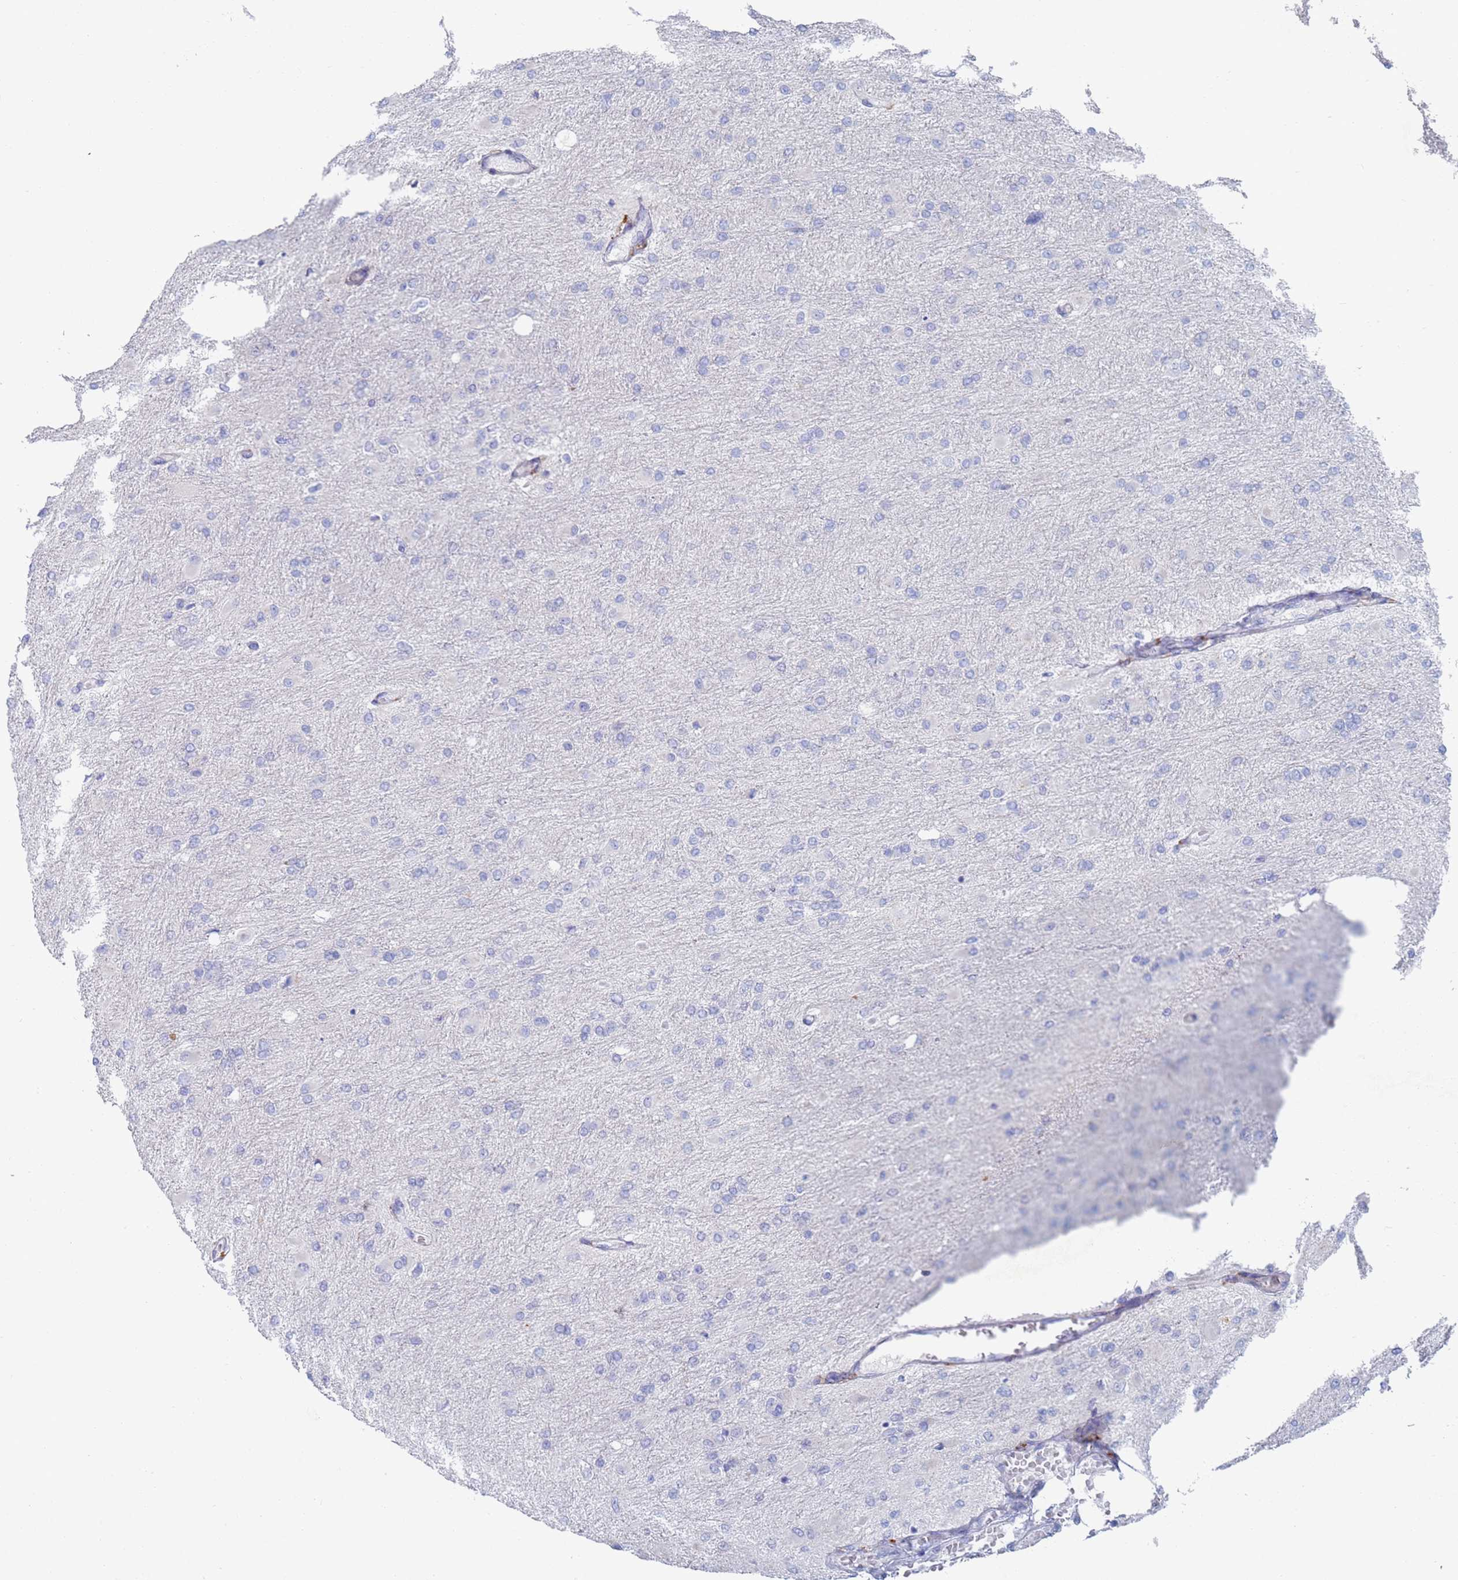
{"staining": {"intensity": "negative", "quantity": "none", "location": "none"}, "tissue": "glioma", "cell_type": "Tumor cells", "image_type": "cancer", "snomed": [{"axis": "morphology", "description": "Glioma, malignant, High grade"}, {"axis": "topography", "description": "Cerebral cortex"}], "caption": "Photomicrograph shows no protein positivity in tumor cells of glioma tissue.", "gene": "FUCA1", "patient": {"sex": "female", "age": 36}}